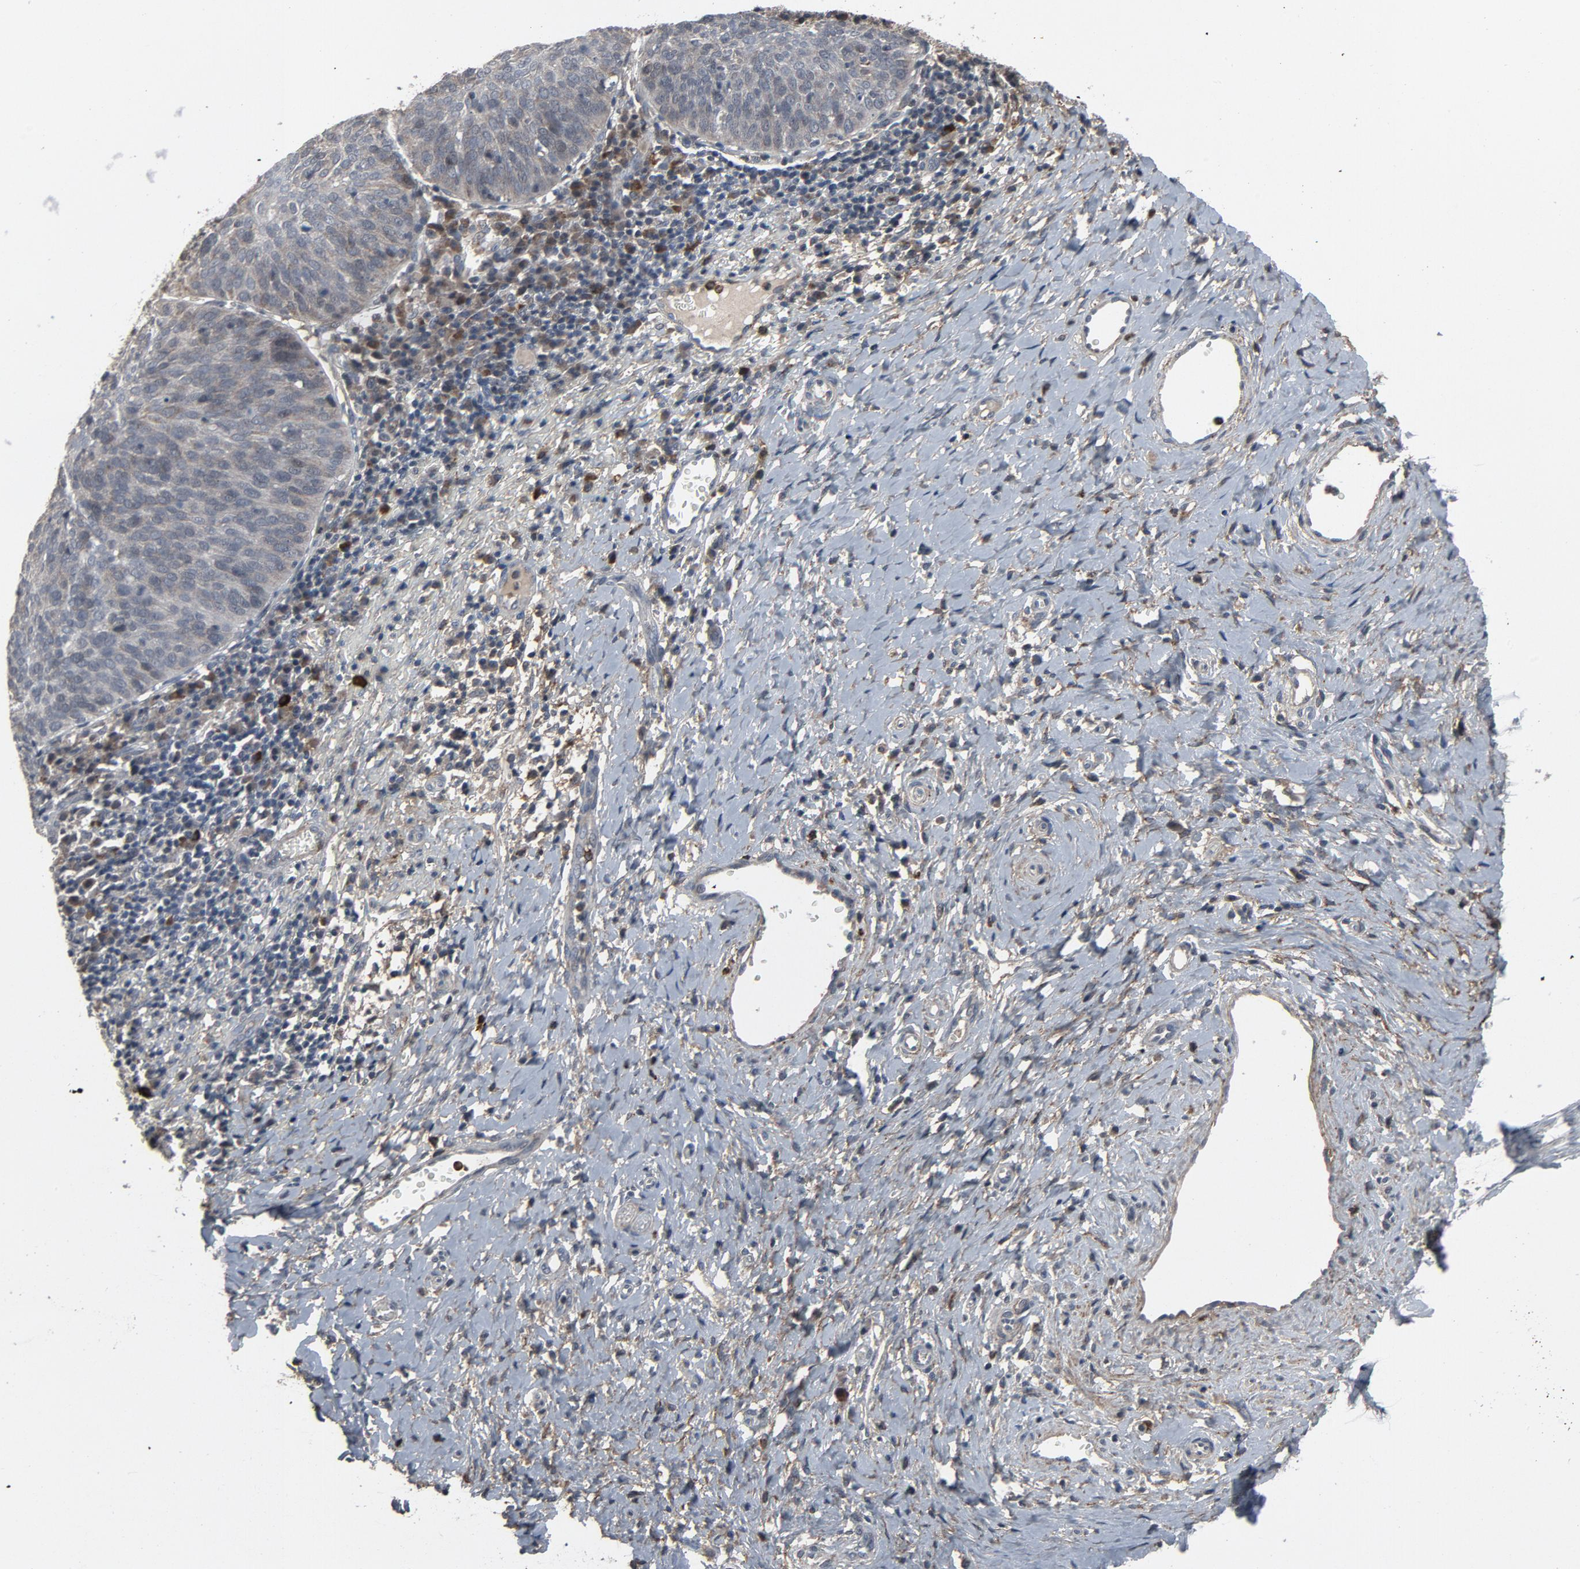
{"staining": {"intensity": "negative", "quantity": "none", "location": "none"}, "tissue": "cervical cancer", "cell_type": "Tumor cells", "image_type": "cancer", "snomed": [{"axis": "morphology", "description": "Normal tissue, NOS"}, {"axis": "morphology", "description": "Squamous cell carcinoma, NOS"}, {"axis": "topography", "description": "Cervix"}], "caption": "Tumor cells show no significant positivity in cervical cancer.", "gene": "PDZD4", "patient": {"sex": "female", "age": 39}}